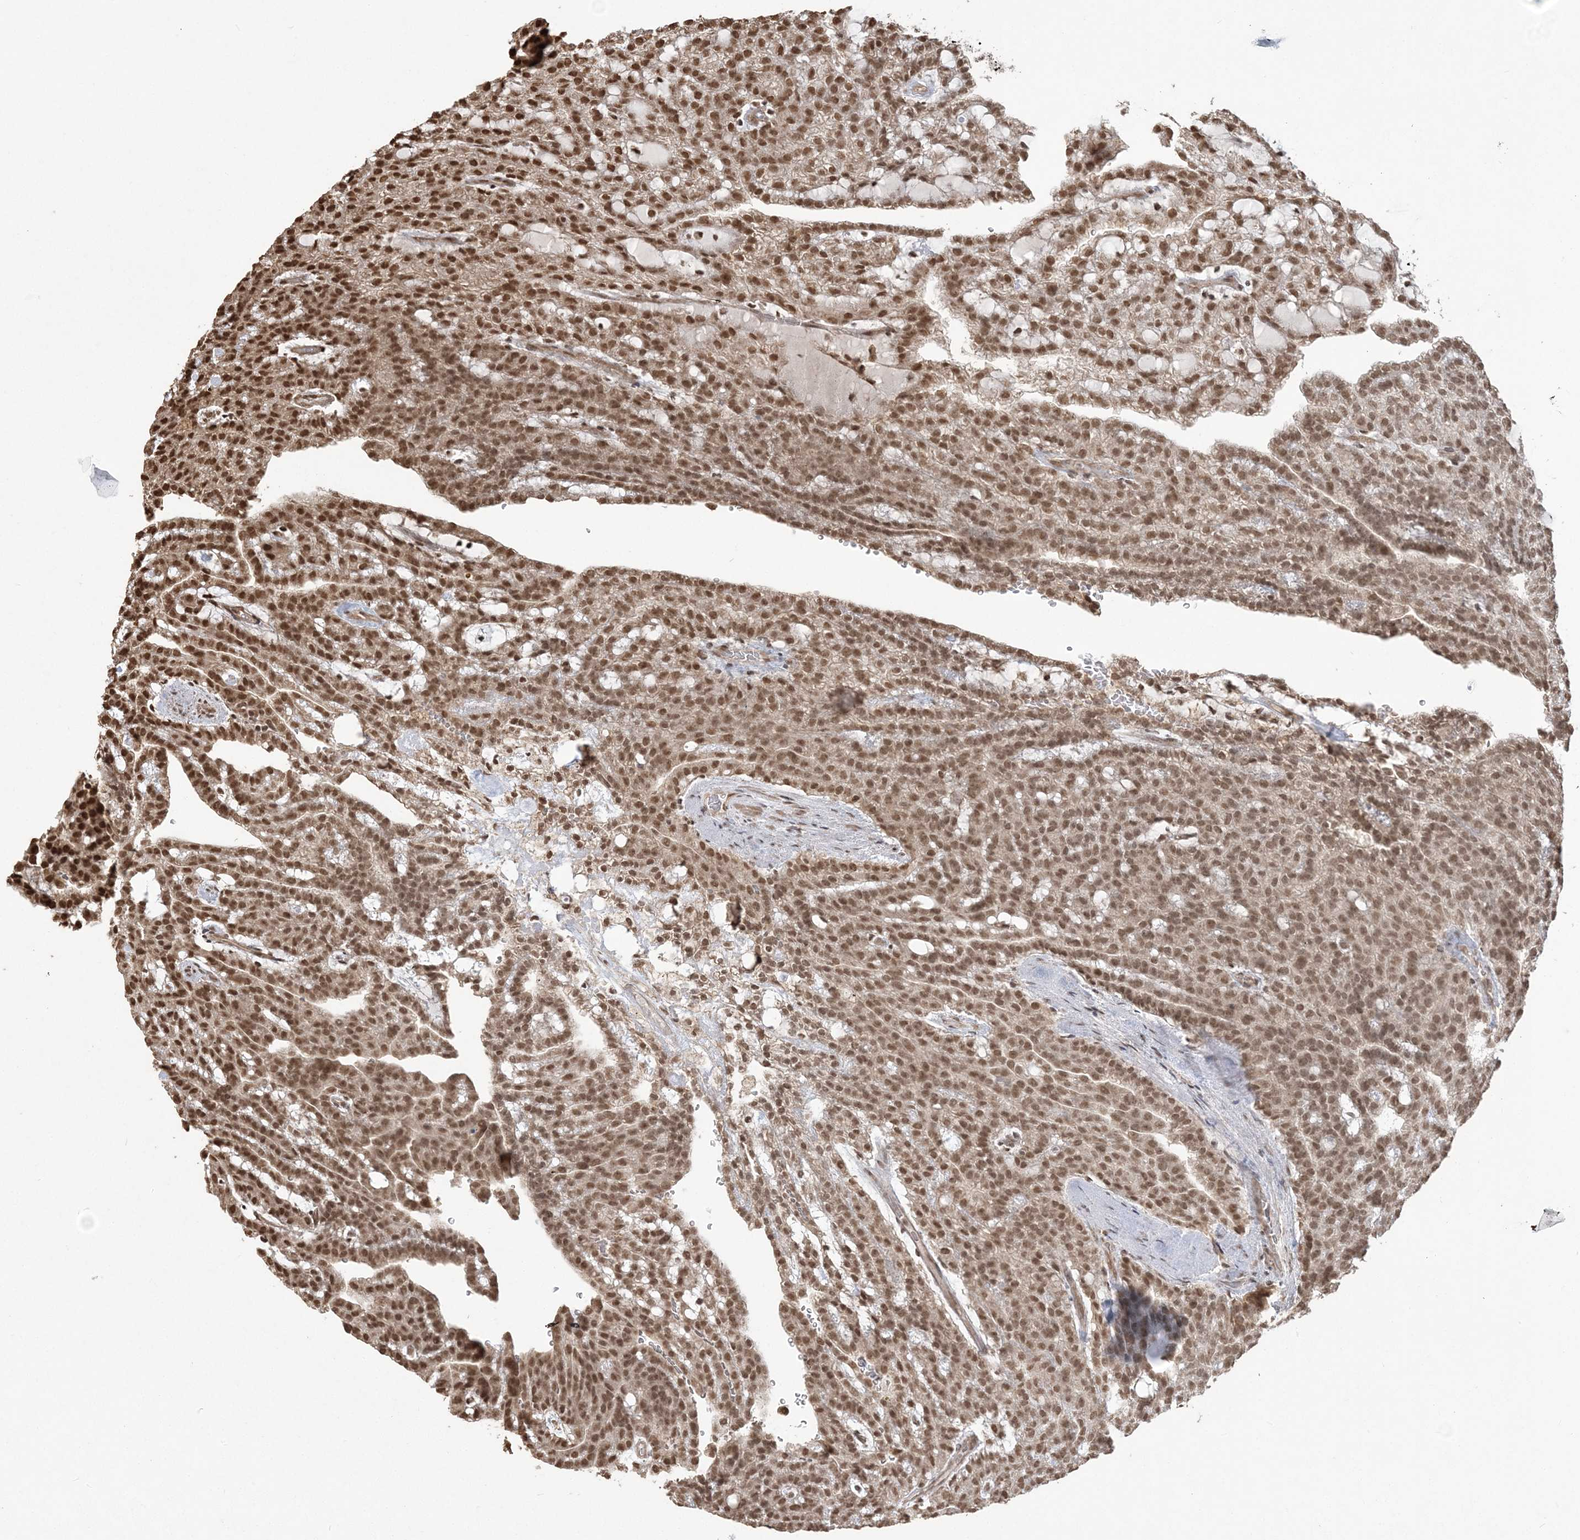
{"staining": {"intensity": "moderate", "quantity": ">75%", "location": "cytoplasmic/membranous,nuclear"}, "tissue": "renal cancer", "cell_type": "Tumor cells", "image_type": "cancer", "snomed": [{"axis": "morphology", "description": "Adenocarcinoma, NOS"}, {"axis": "topography", "description": "Kidney"}], "caption": "The photomicrograph shows a brown stain indicating the presence of a protein in the cytoplasmic/membranous and nuclear of tumor cells in adenocarcinoma (renal).", "gene": "ZNF839", "patient": {"sex": "male", "age": 63}}